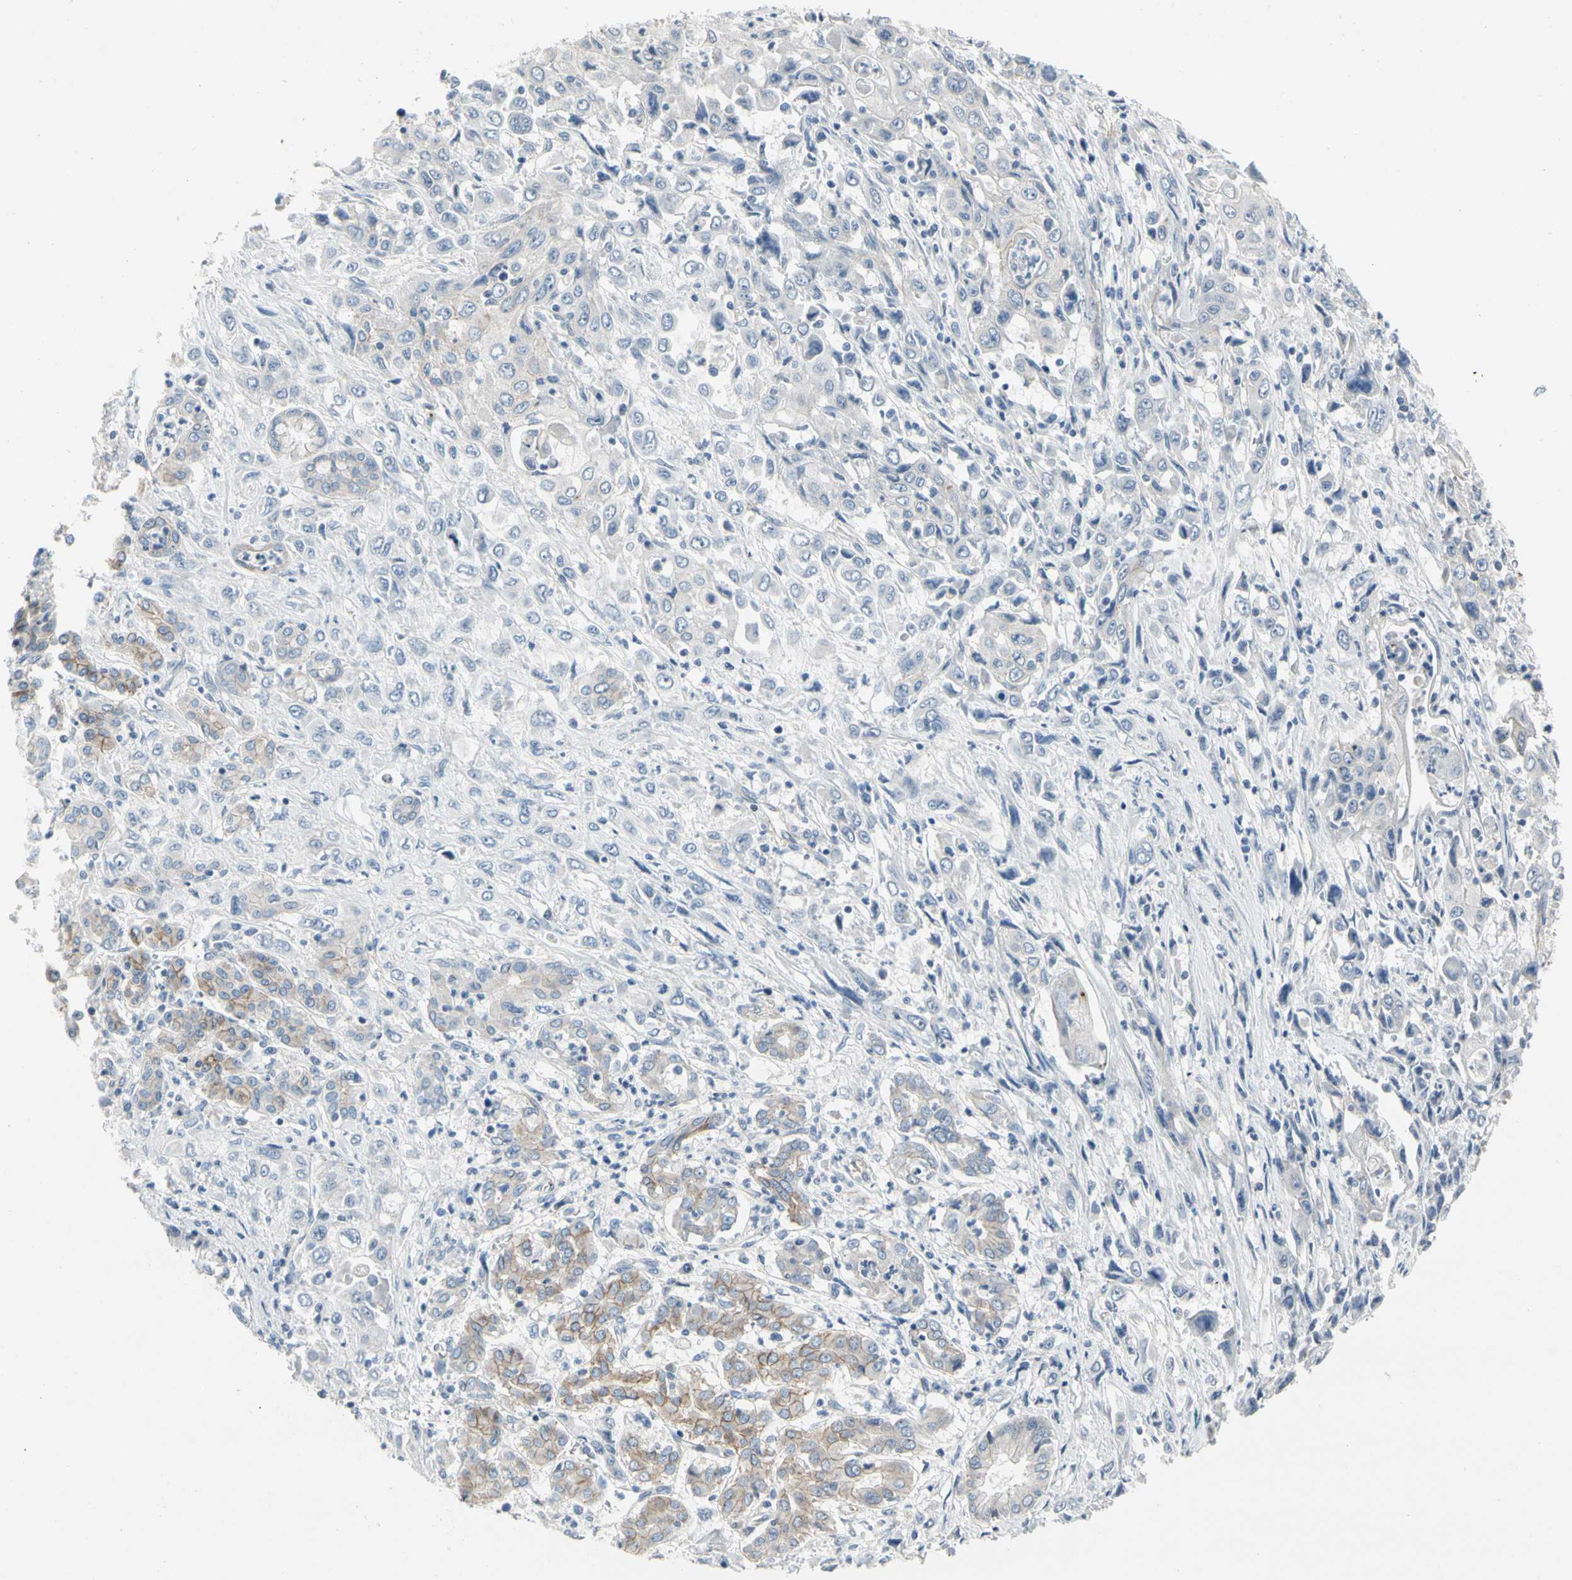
{"staining": {"intensity": "weak", "quantity": "<25%", "location": "cytoplasmic/membranous"}, "tissue": "pancreatic cancer", "cell_type": "Tumor cells", "image_type": "cancer", "snomed": [{"axis": "morphology", "description": "Adenocarcinoma, NOS"}, {"axis": "topography", "description": "Pancreas"}], "caption": "A micrograph of human pancreatic adenocarcinoma is negative for staining in tumor cells.", "gene": "LGR6", "patient": {"sex": "male", "age": 70}}